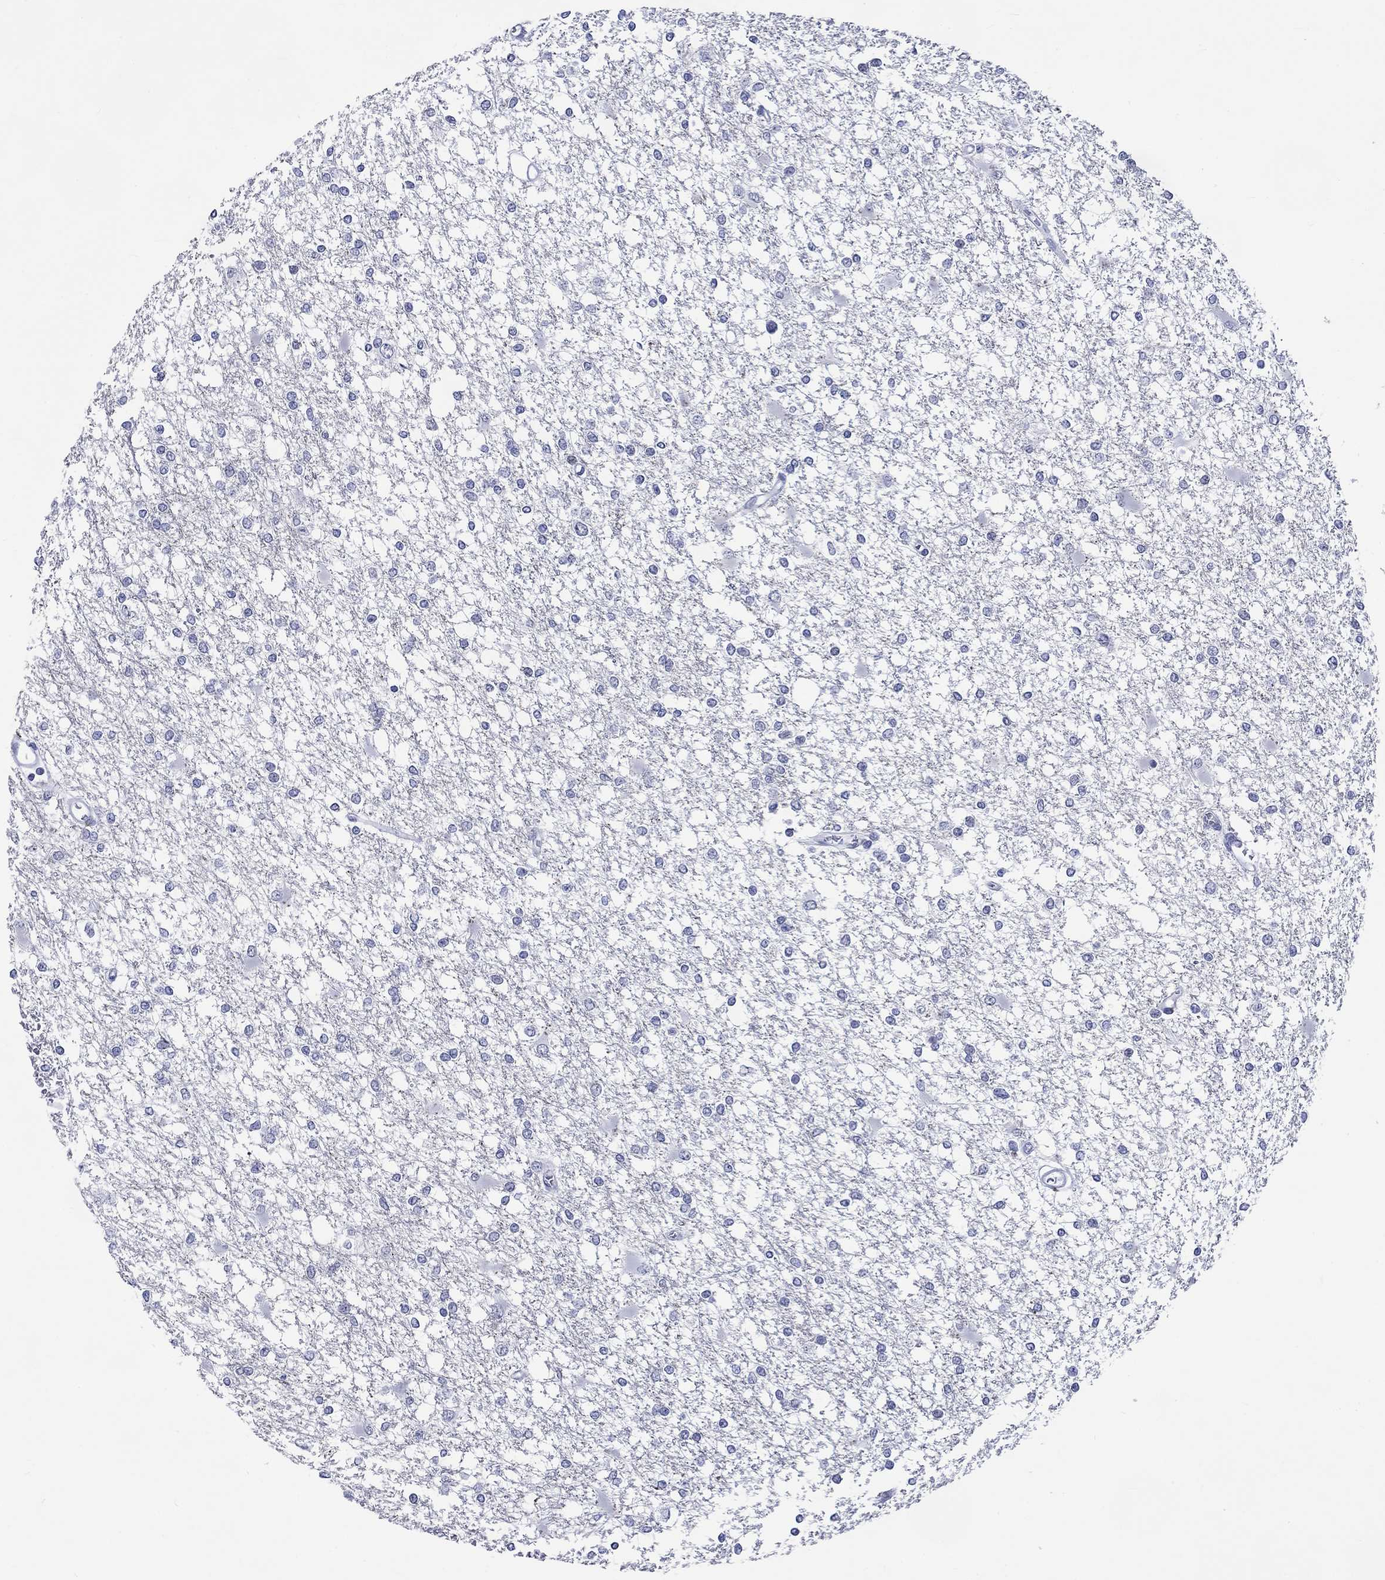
{"staining": {"intensity": "negative", "quantity": "none", "location": "none"}, "tissue": "glioma", "cell_type": "Tumor cells", "image_type": "cancer", "snomed": [{"axis": "morphology", "description": "Glioma, malignant, High grade"}, {"axis": "topography", "description": "Cerebral cortex"}], "caption": "Protein analysis of glioma exhibits no significant staining in tumor cells. (DAB (3,3'-diaminobenzidine) IHC visualized using brightfield microscopy, high magnification).", "gene": "CDCA2", "patient": {"sex": "male", "age": 79}}